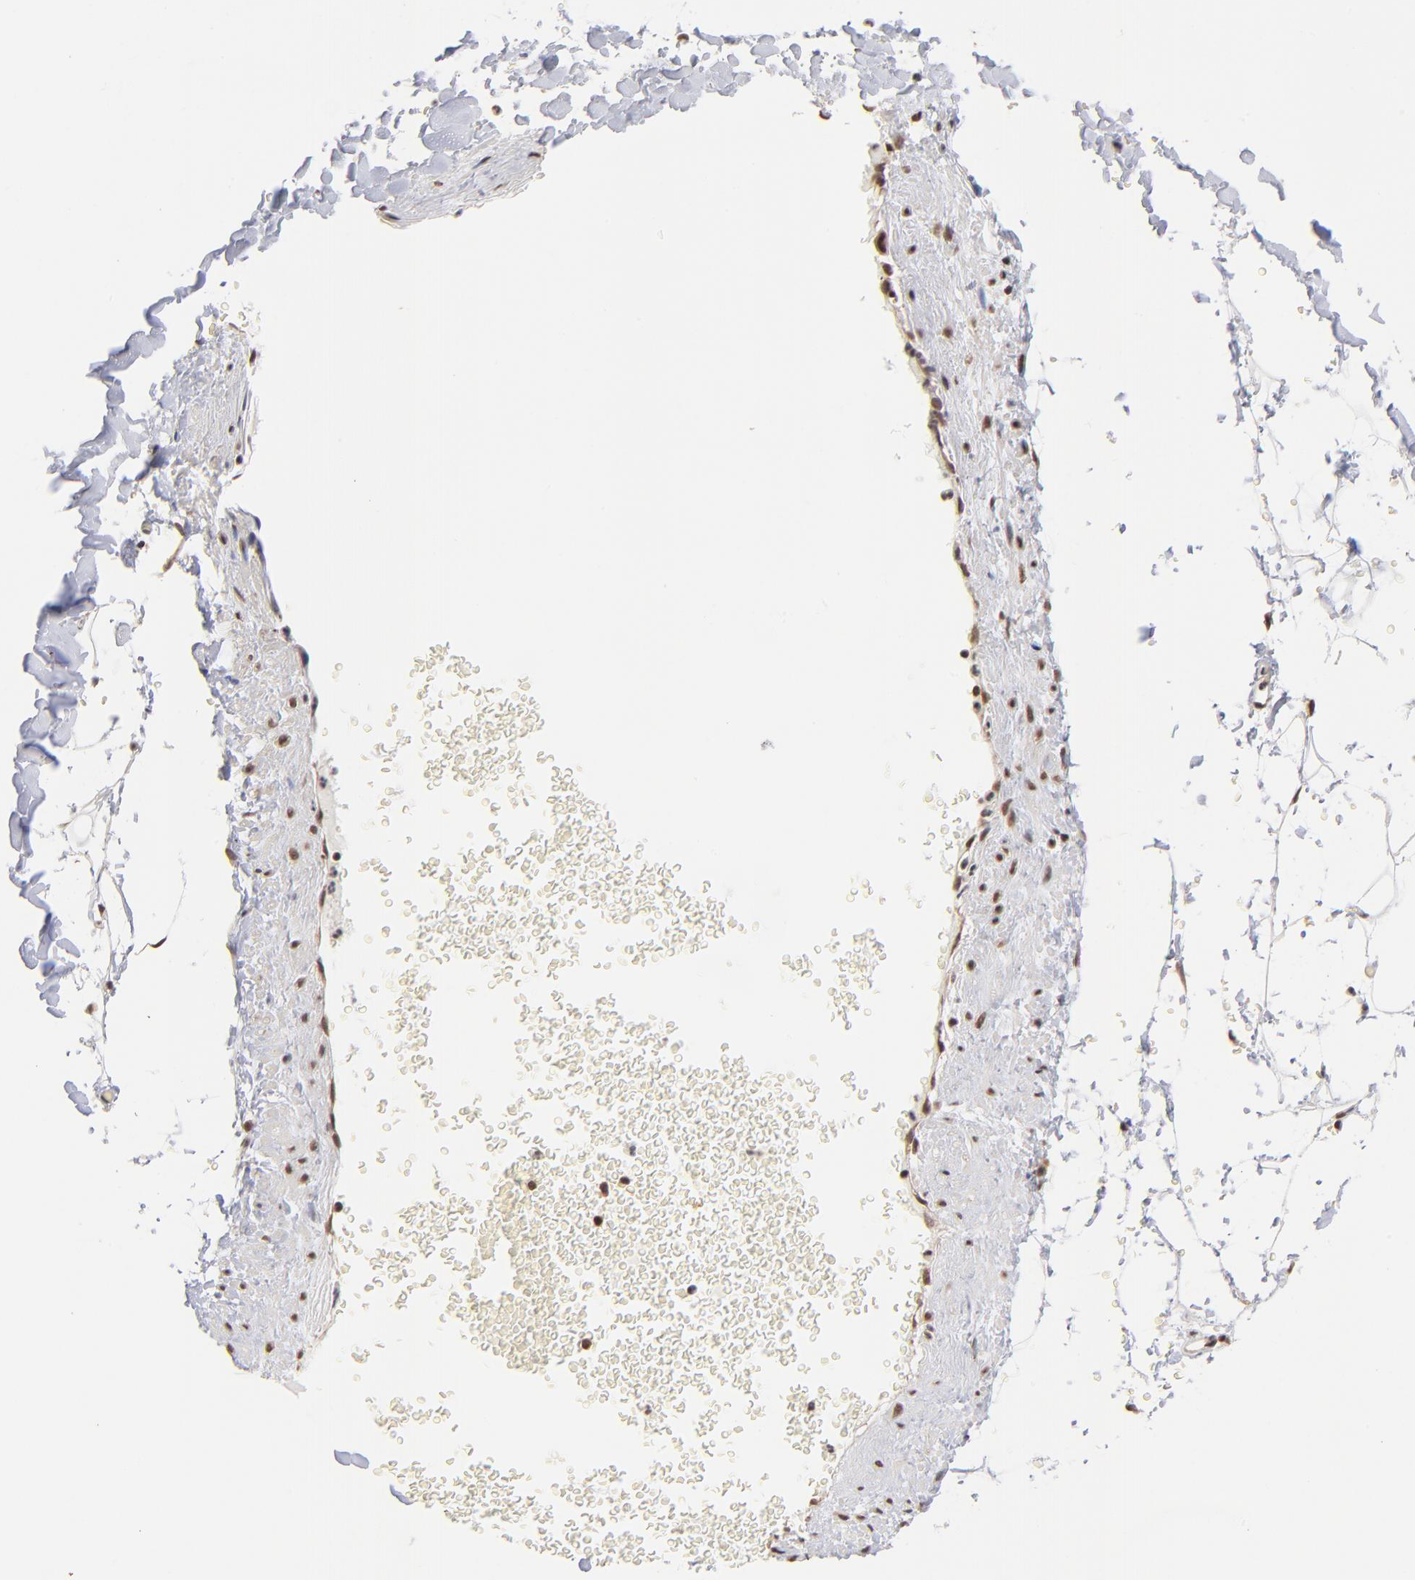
{"staining": {"intensity": "moderate", "quantity": ">75%", "location": "nuclear"}, "tissue": "adipose tissue", "cell_type": "Adipocytes", "image_type": "normal", "snomed": [{"axis": "morphology", "description": "Normal tissue, NOS"}, {"axis": "topography", "description": "Soft tissue"}], "caption": "Approximately >75% of adipocytes in unremarkable human adipose tissue exhibit moderate nuclear protein staining as visualized by brown immunohistochemical staining.", "gene": "BRPF1", "patient": {"sex": "male", "age": 72}}